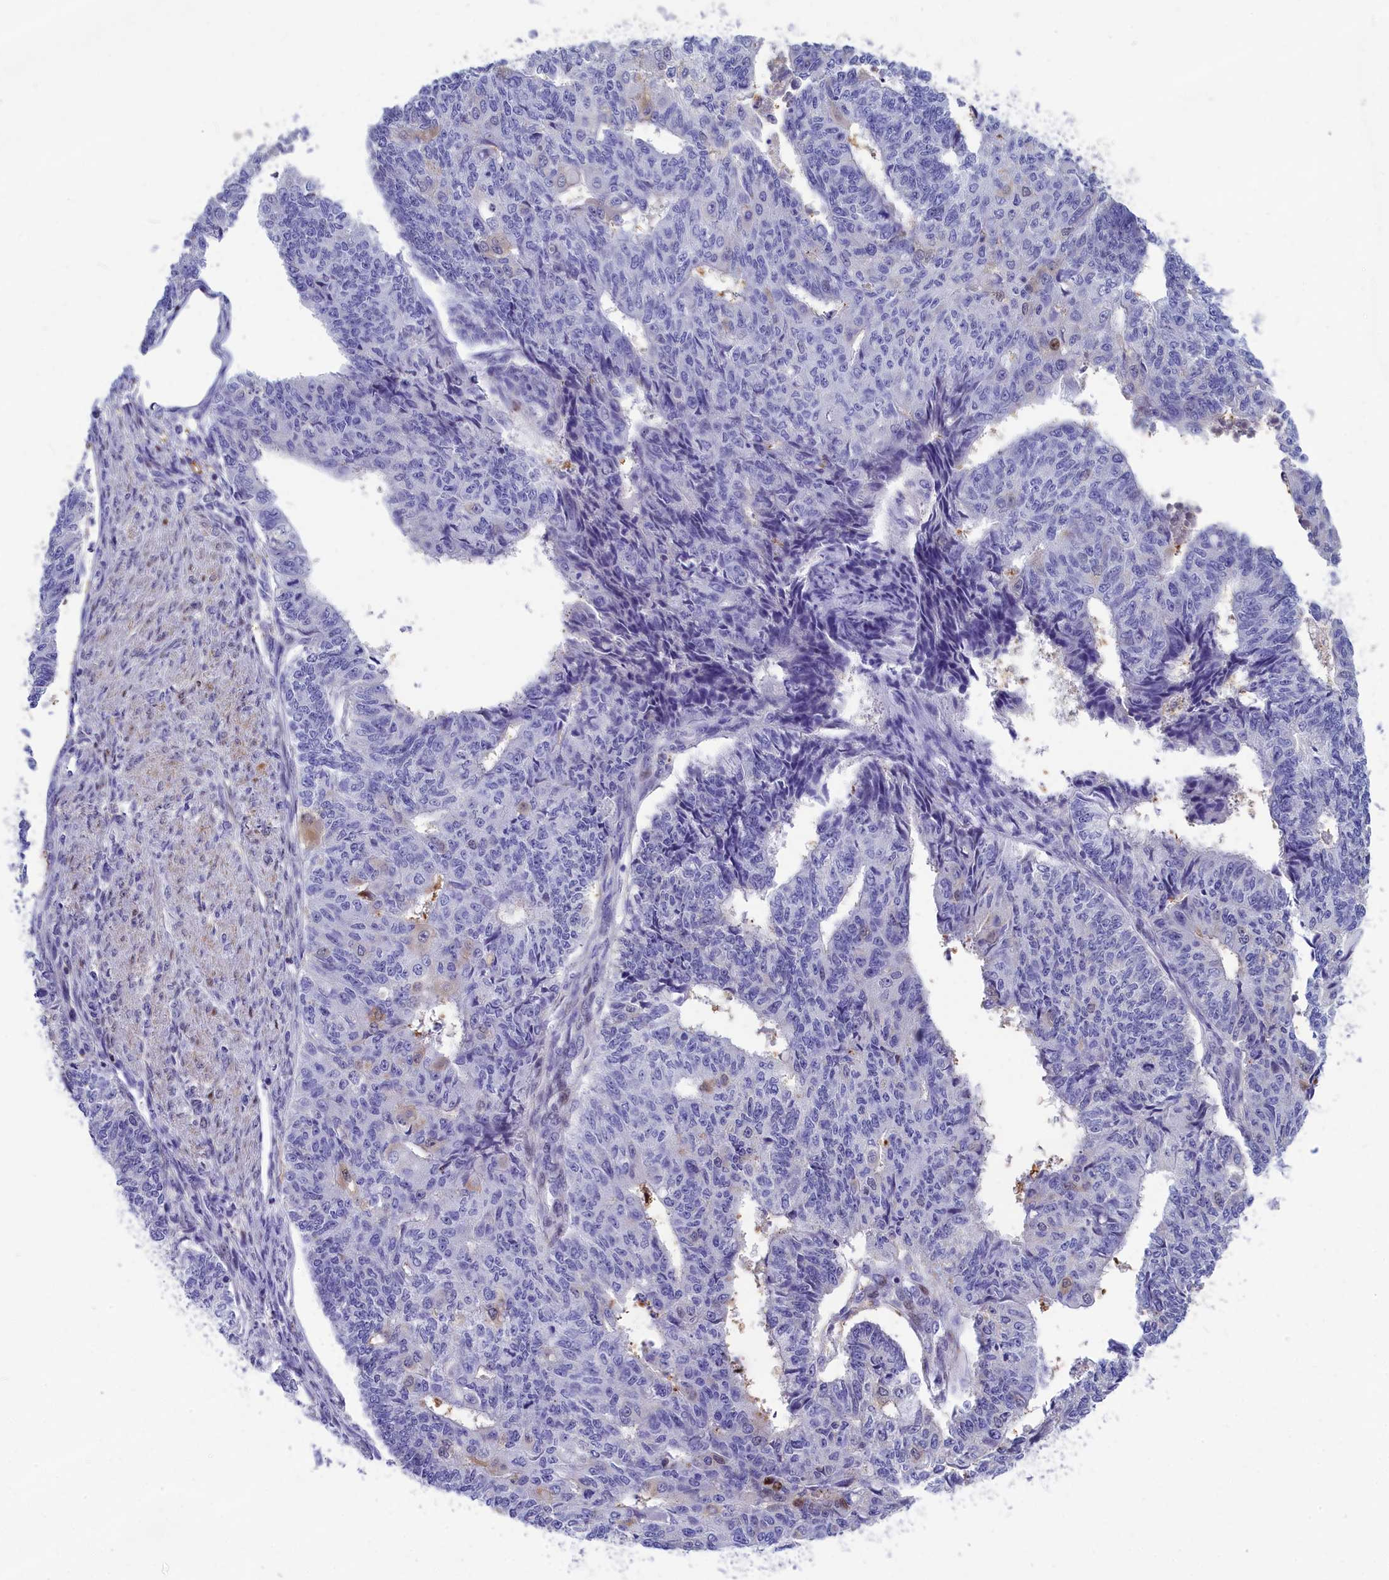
{"staining": {"intensity": "negative", "quantity": "none", "location": "none"}, "tissue": "endometrial cancer", "cell_type": "Tumor cells", "image_type": "cancer", "snomed": [{"axis": "morphology", "description": "Adenocarcinoma, NOS"}, {"axis": "topography", "description": "Endometrium"}], "caption": "The micrograph demonstrates no staining of tumor cells in endometrial adenocarcinoma.", "gene": "NKPD1", "patient": {"sex": "female", "age": 32}}